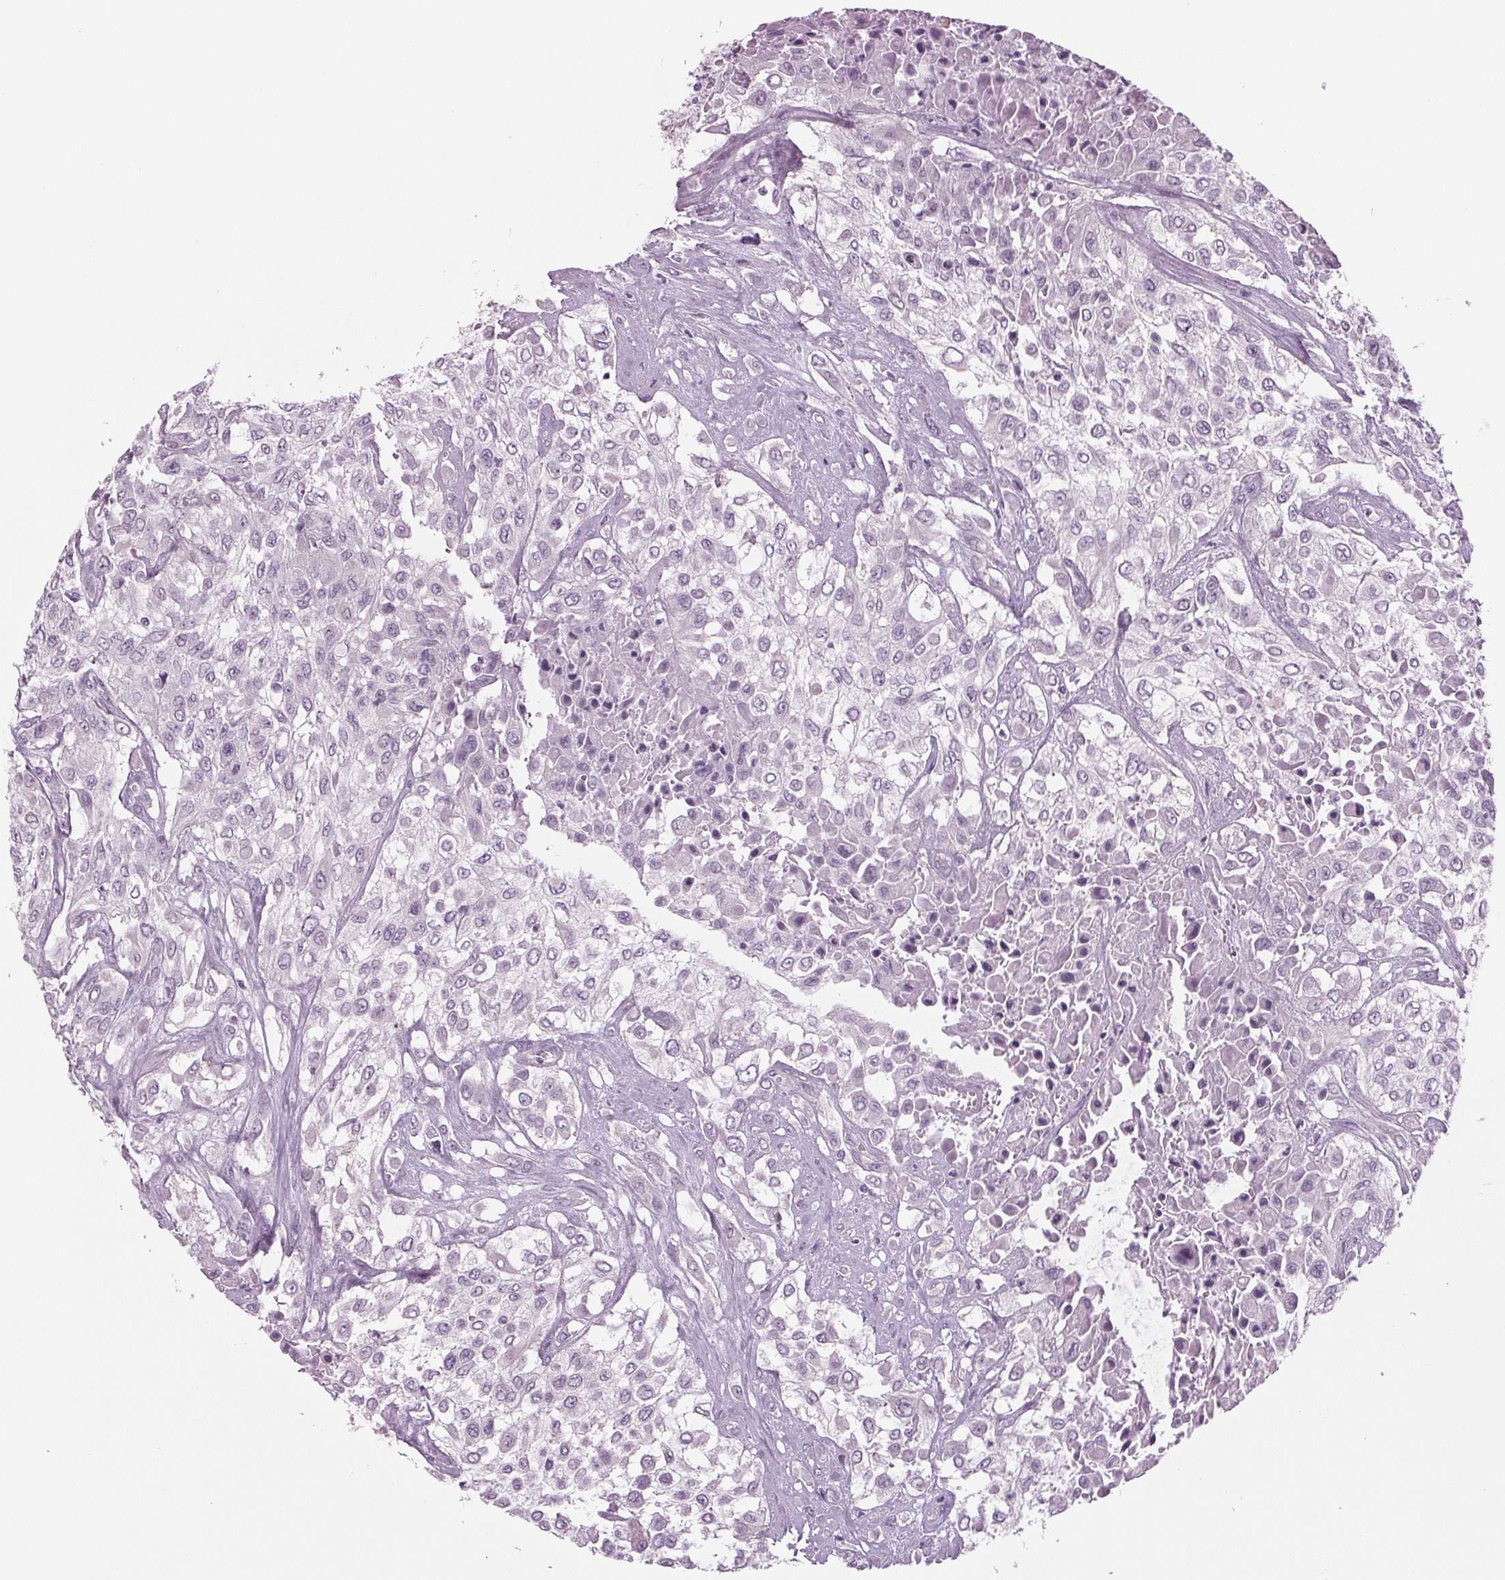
{"staining": {"intensity": "negative", "quantity": "none", "location": "none"}, "tissue": "urothelial cancer", "cell_type": "Tumor cells", "image_type": "cancer", "snomed": [{"axis": "morphology", "description": "Urothelial carcinoma, High grade"}, {"axis": "topography", "description": "Urinary bladder"}], "caption": "Immunohistochemistry photomicrograph of human urothelial carcinoma (high-grade) stained for a protein (brown), which exhibits no staining in tumor cells.", "gene": "BHLHE22", "patient": {"sex": "male", "age": 57}}